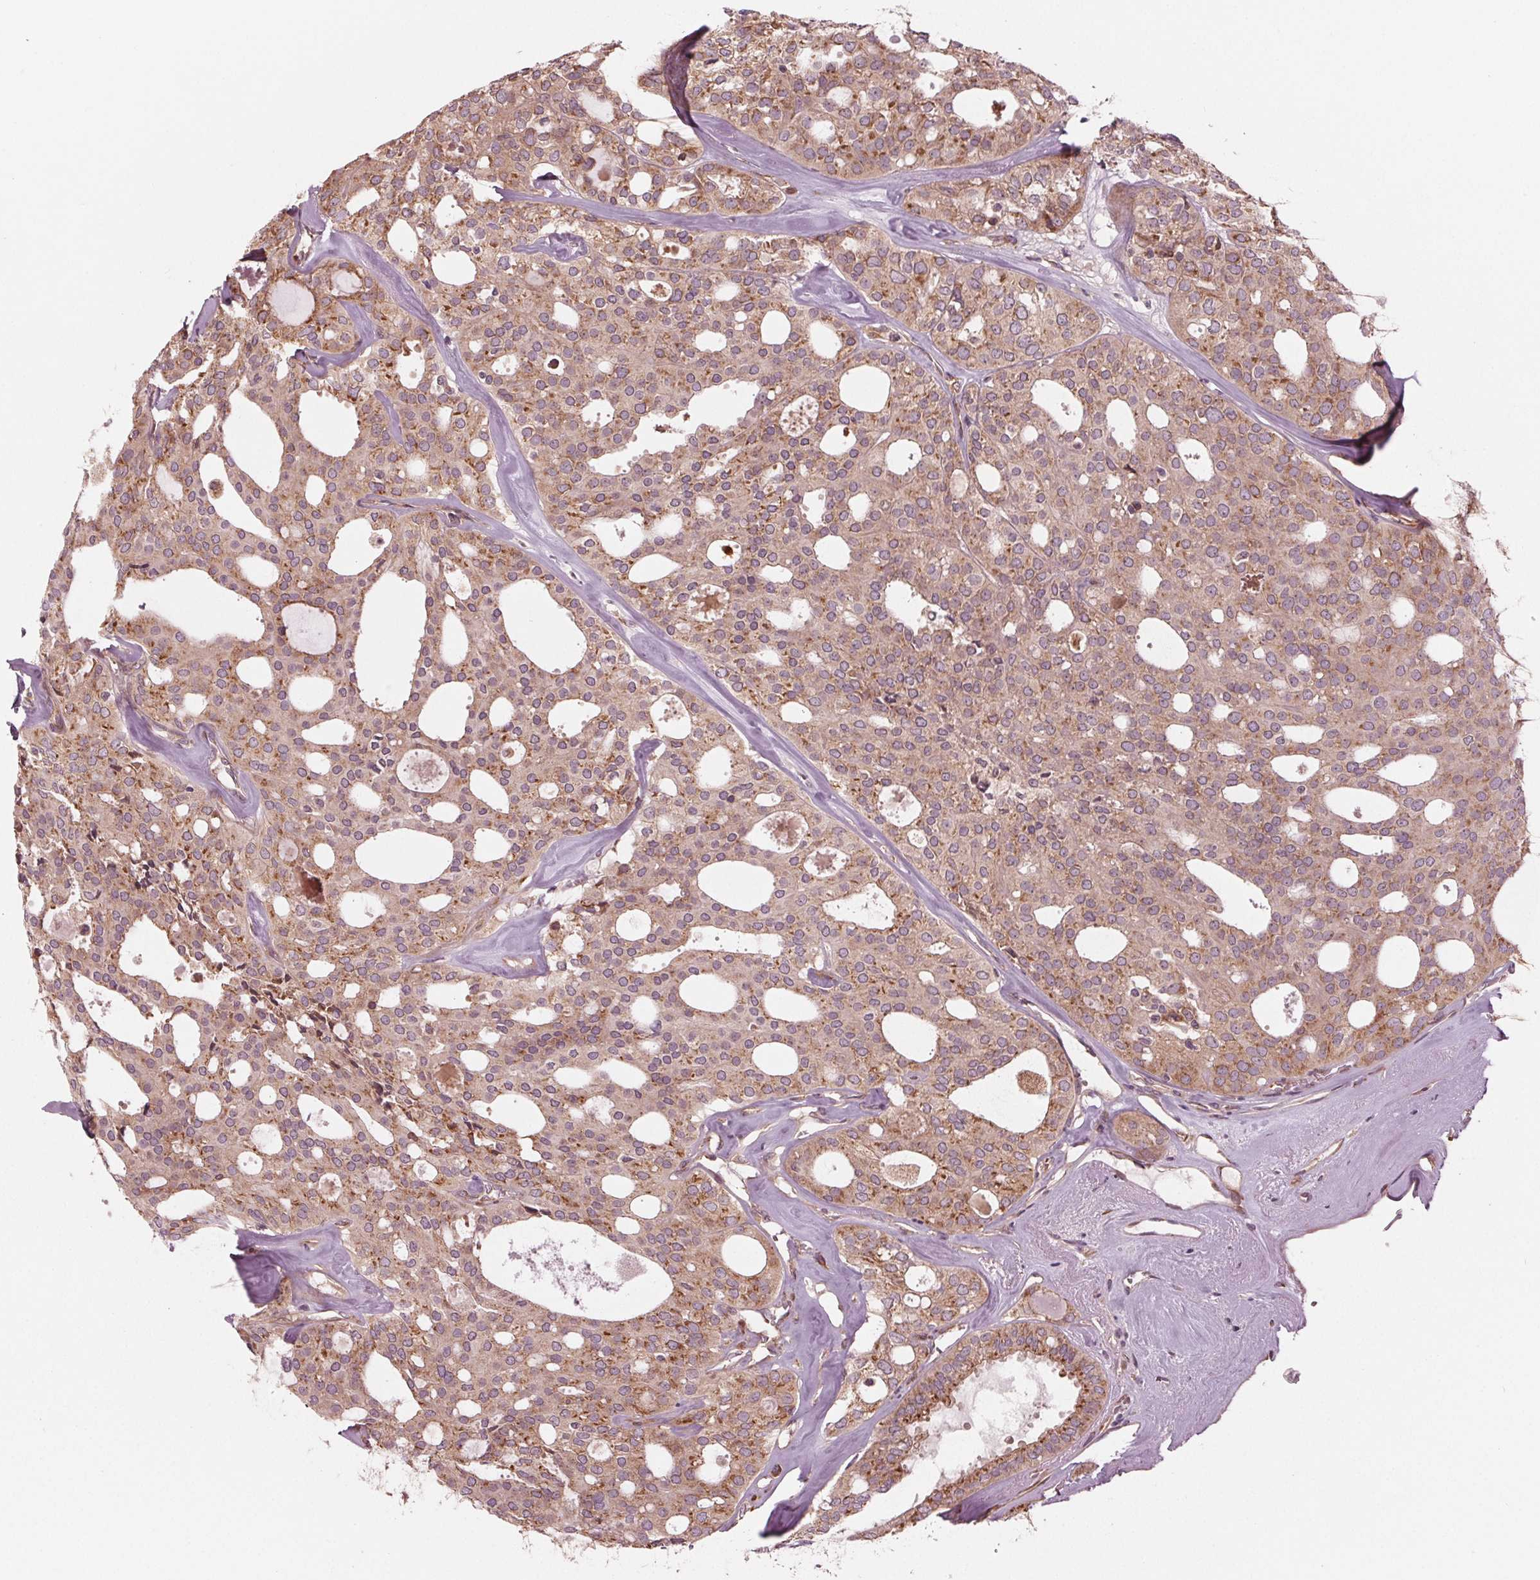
{"staining": {"intensity": "moderate", "quantity": ">75%", "location": "cytoplasmic/membranous"}, "tissue": "thyroid cancer", "cell_type": "Tumor cells", "image_type": "cancer", "snomed": [{"axis": "morphology", "description": "Follicular adenoma carcinoma, NOS"}, {"axis": "topography", "description": "Thyroid gland"}], "caption": "Immunohistochemical staining of follicular adenoma carcinoma (thyroid) displays medium levels of moderate cytoplasmic/membranous expression in approximately >75% of tumor cells. (Stains: DAB in brown, nuclei in blue, Microscopy: brightfield microscopy at high magnification).", "gene": "CMIP", "patient": {"sex": "male", "age": 75}}